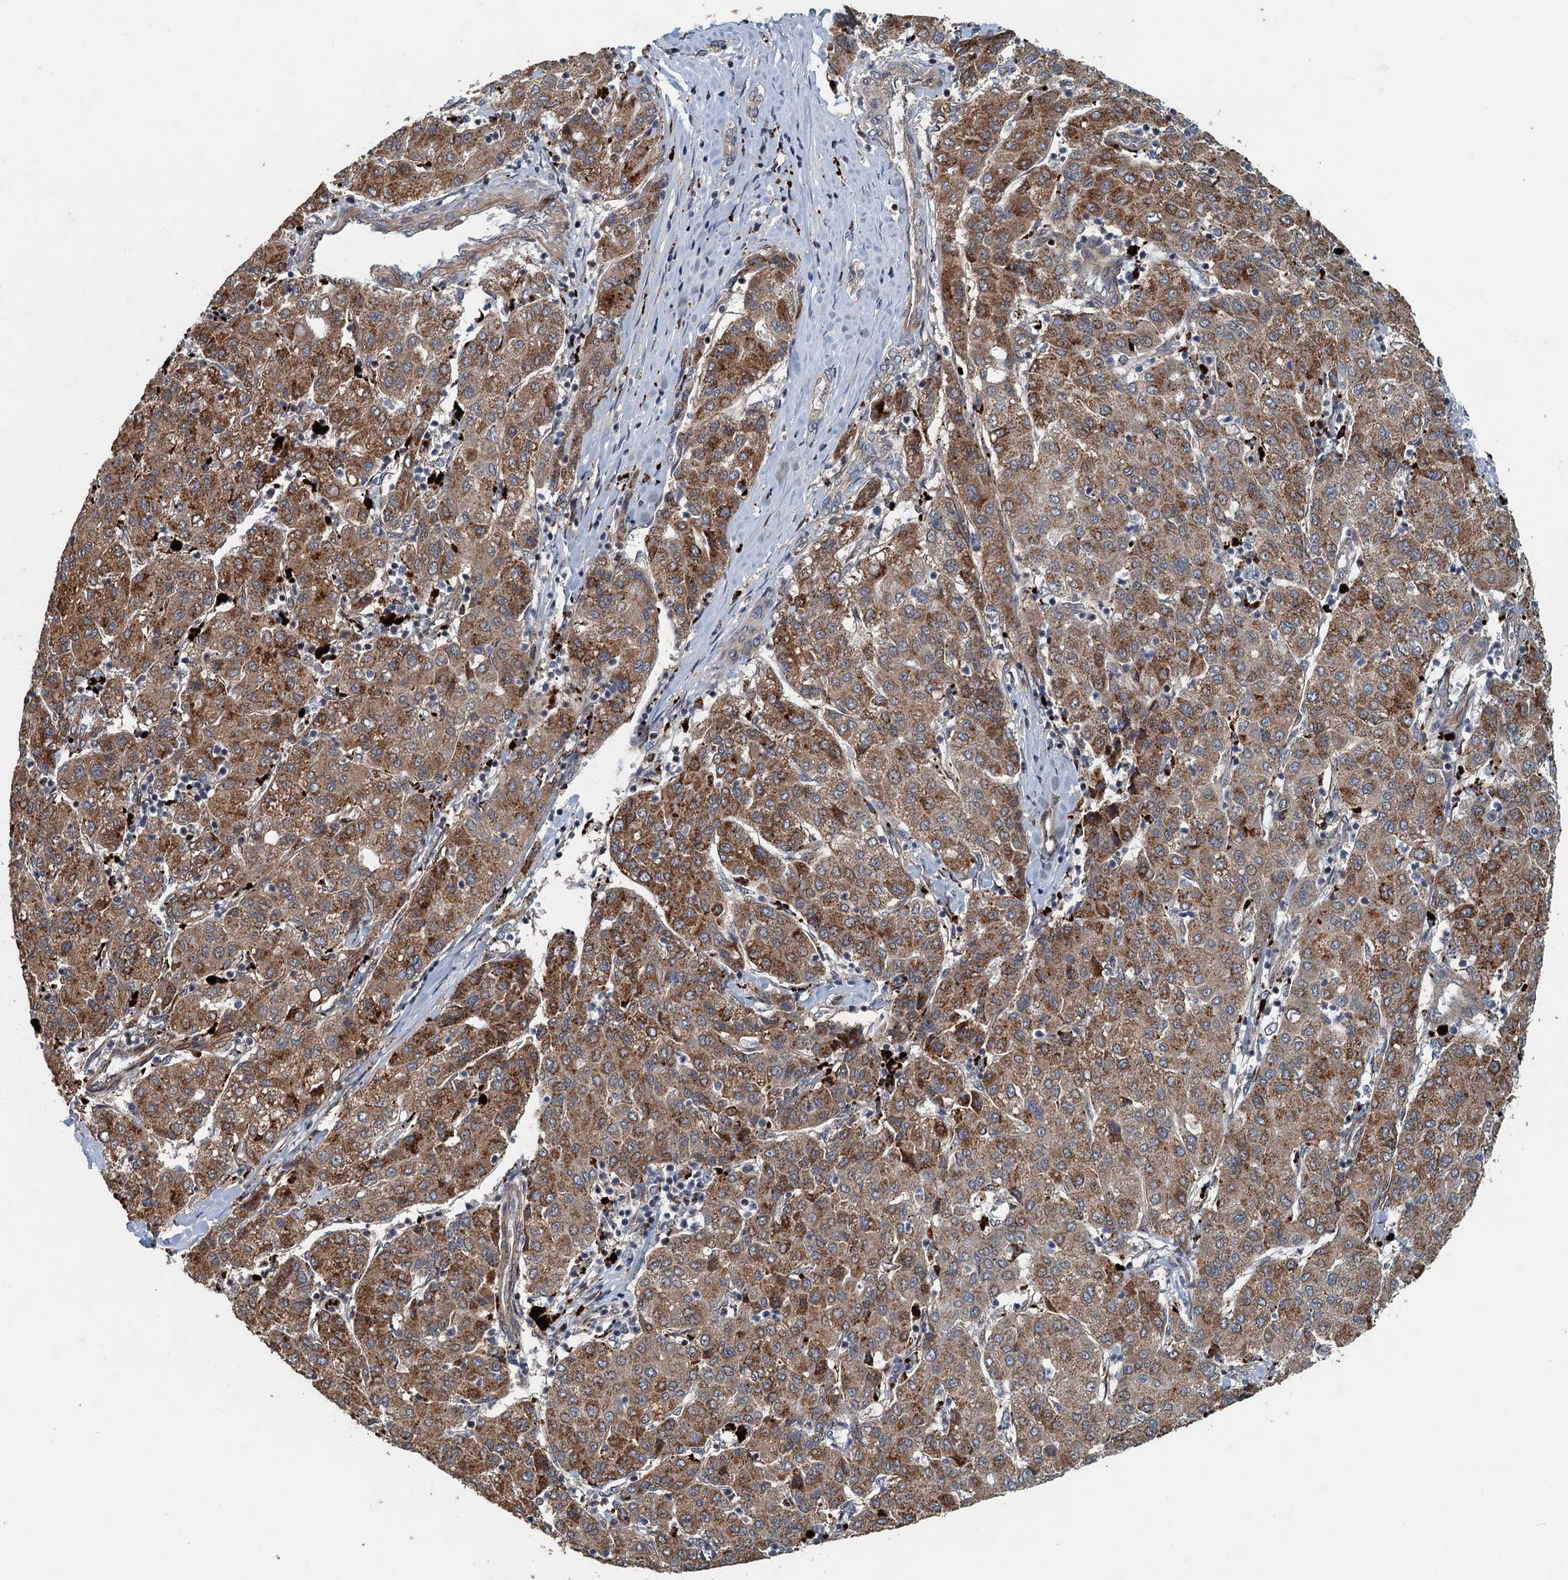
{"staining": {"intensity": "moderate", "quantity": ">75%", "location": "cytoplasmic/membranous"}, "tissue": "liver cancer", "cell_type": "Tumor cells", "image_type": "cancer", "snomed": [{"axis": "morphology", "description": "Carcinoma, Hepatocellular, NOS"}, {"axis": "topography", "description": "Liver"}], "caption": "The photomicrograph exhibits immunohistochemical staining of liver hepatocellular carcinoma. There is moderate cytoplasmic/membranous staining is identified in about >75% of tumor cells.", "gene": "AGRN", "patient": {"sex": "male", "age": 65}}